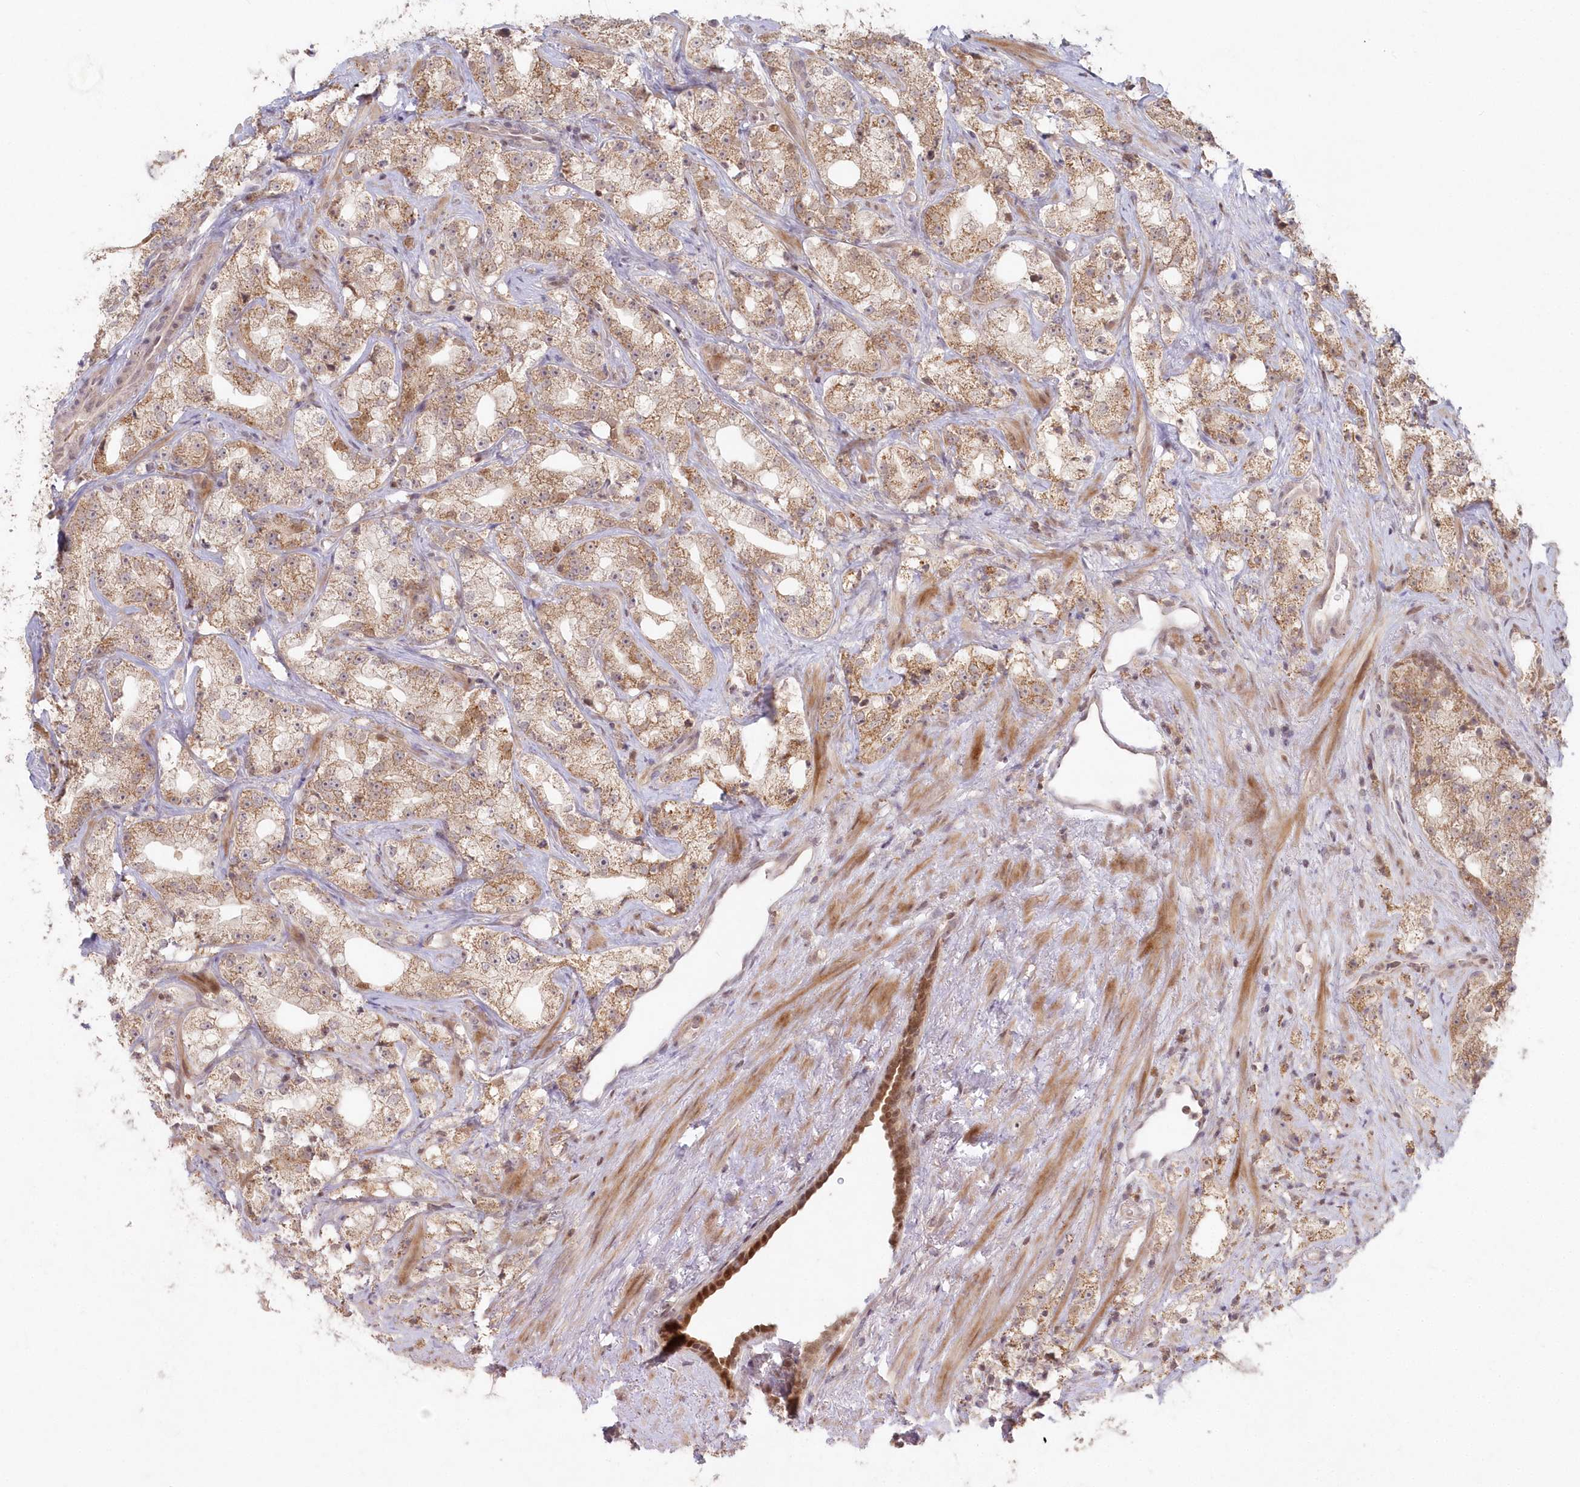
{"staining": {"intensity": "moderate", "quantity": ">75%", "location": "cytoplasmic/membranous,nuclear"}, "tissue": "prostate cancer", "cell_type": "Tumor cells", "image_type": "cancer", "snomed": [{"axis": "morphology", "description": "Adenocarcinoma, High grade"}, {"axis": "topography", "description": "Prostate"}], "caption": "Human high-grade adenocarcinoma (prostate) stained with a protein marker demonstrates moderate staining in tumor cells.", "gene": "ASCC1", "patient": {"sex": "male", "age": 64}}